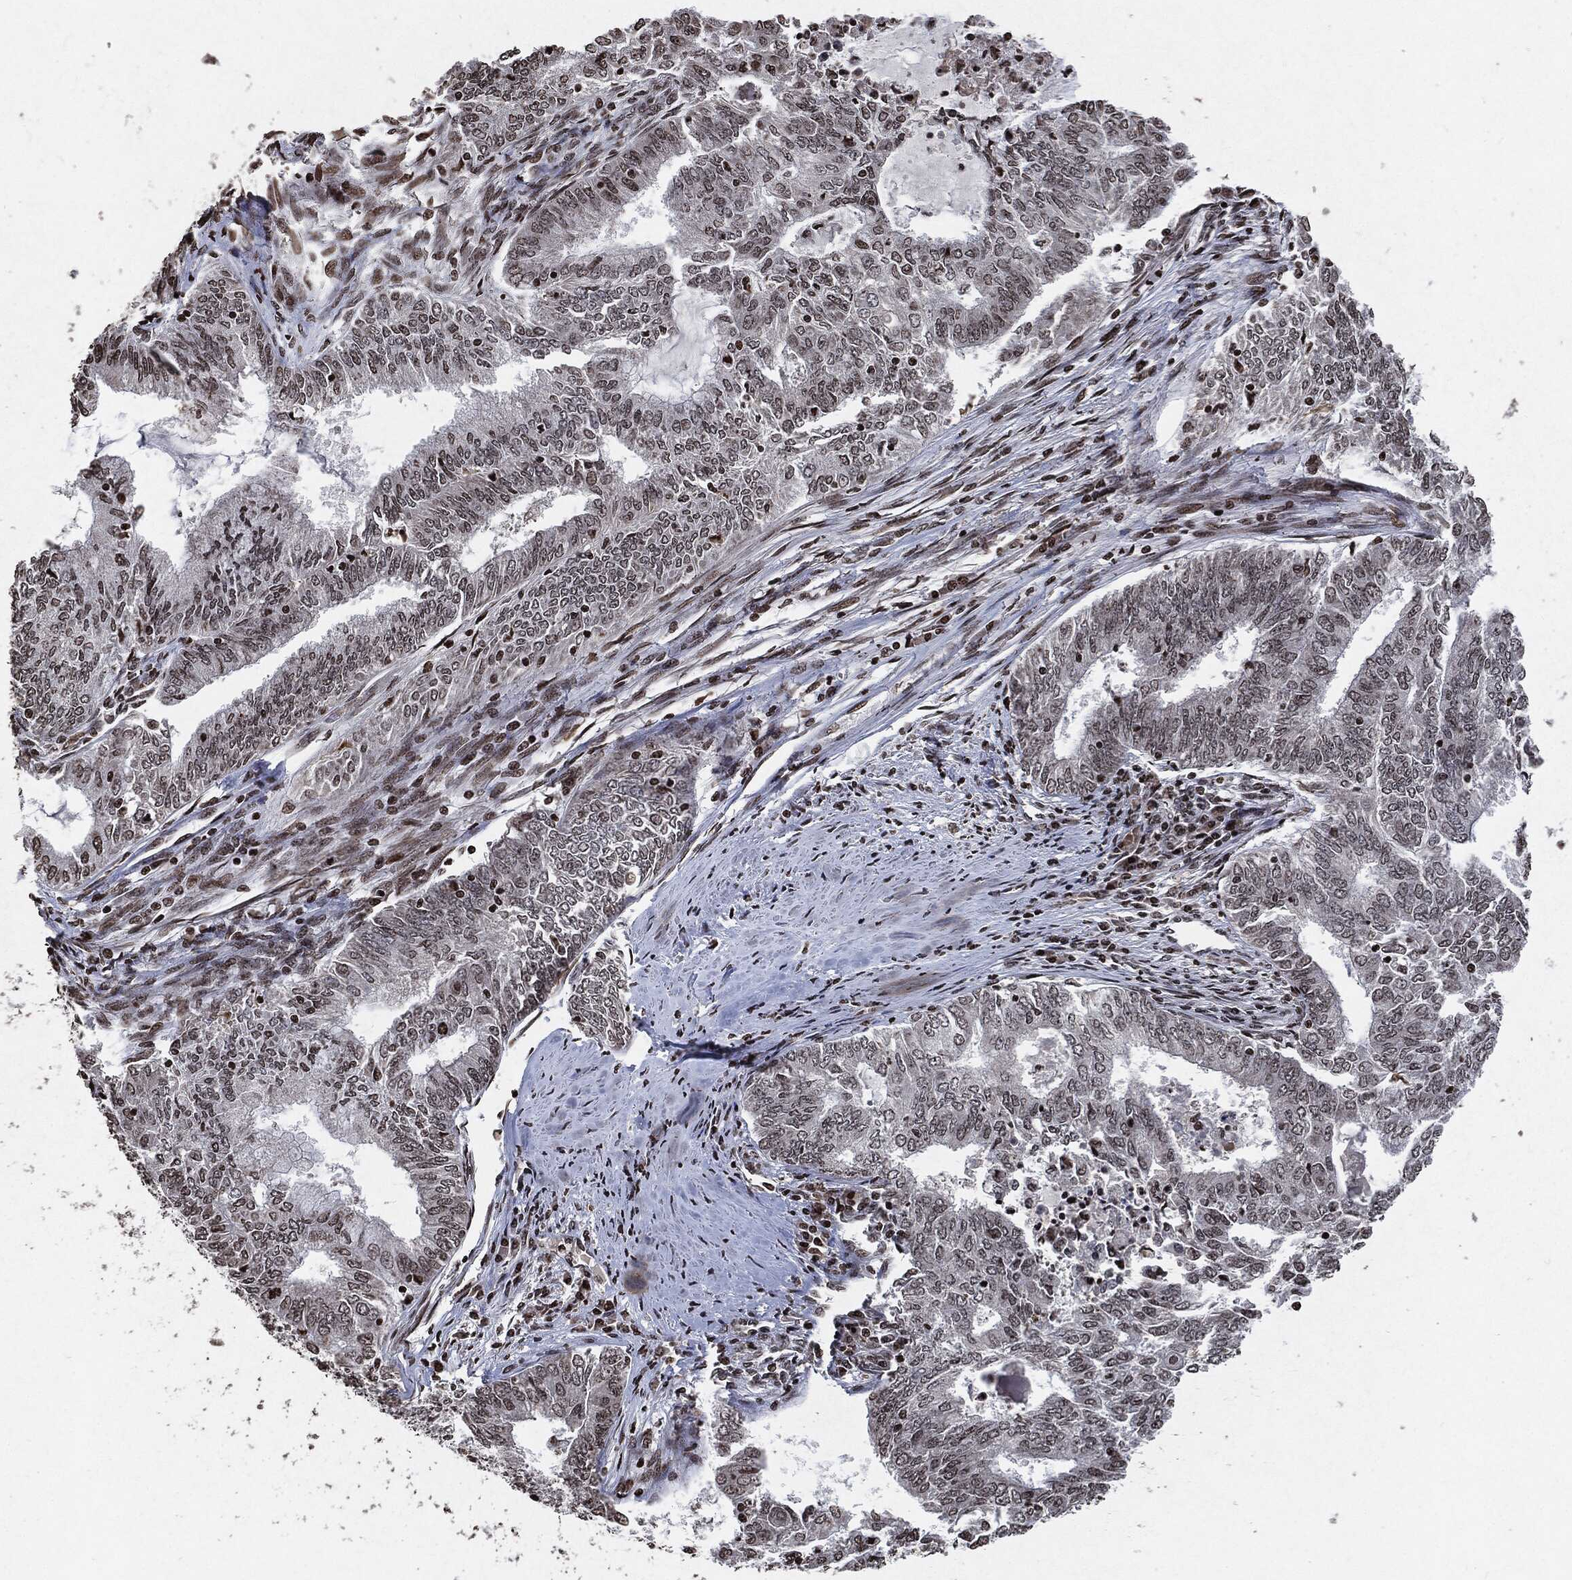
{"staining": {"intensity": "moderate", "quantity": "<25%", "location": "nuclear"}, "tissue": "endometrial cancer", "cell_type": "Tumor cells", "image_type": "cancer", "snomed": [{"axis": "morphology", "description": "Adenocarcinoma, NOS"}, {"axis": "topography", "description": "Endometrium"}], "caption": "Immunohistochemical staining of endometrial cancer (adenocarcinoma) exhibits low levels of moderate nuclear protein staining in about <25% of tumor cells.", "gene": "JUN", "patient": {"sex": "female", "age": 62}}